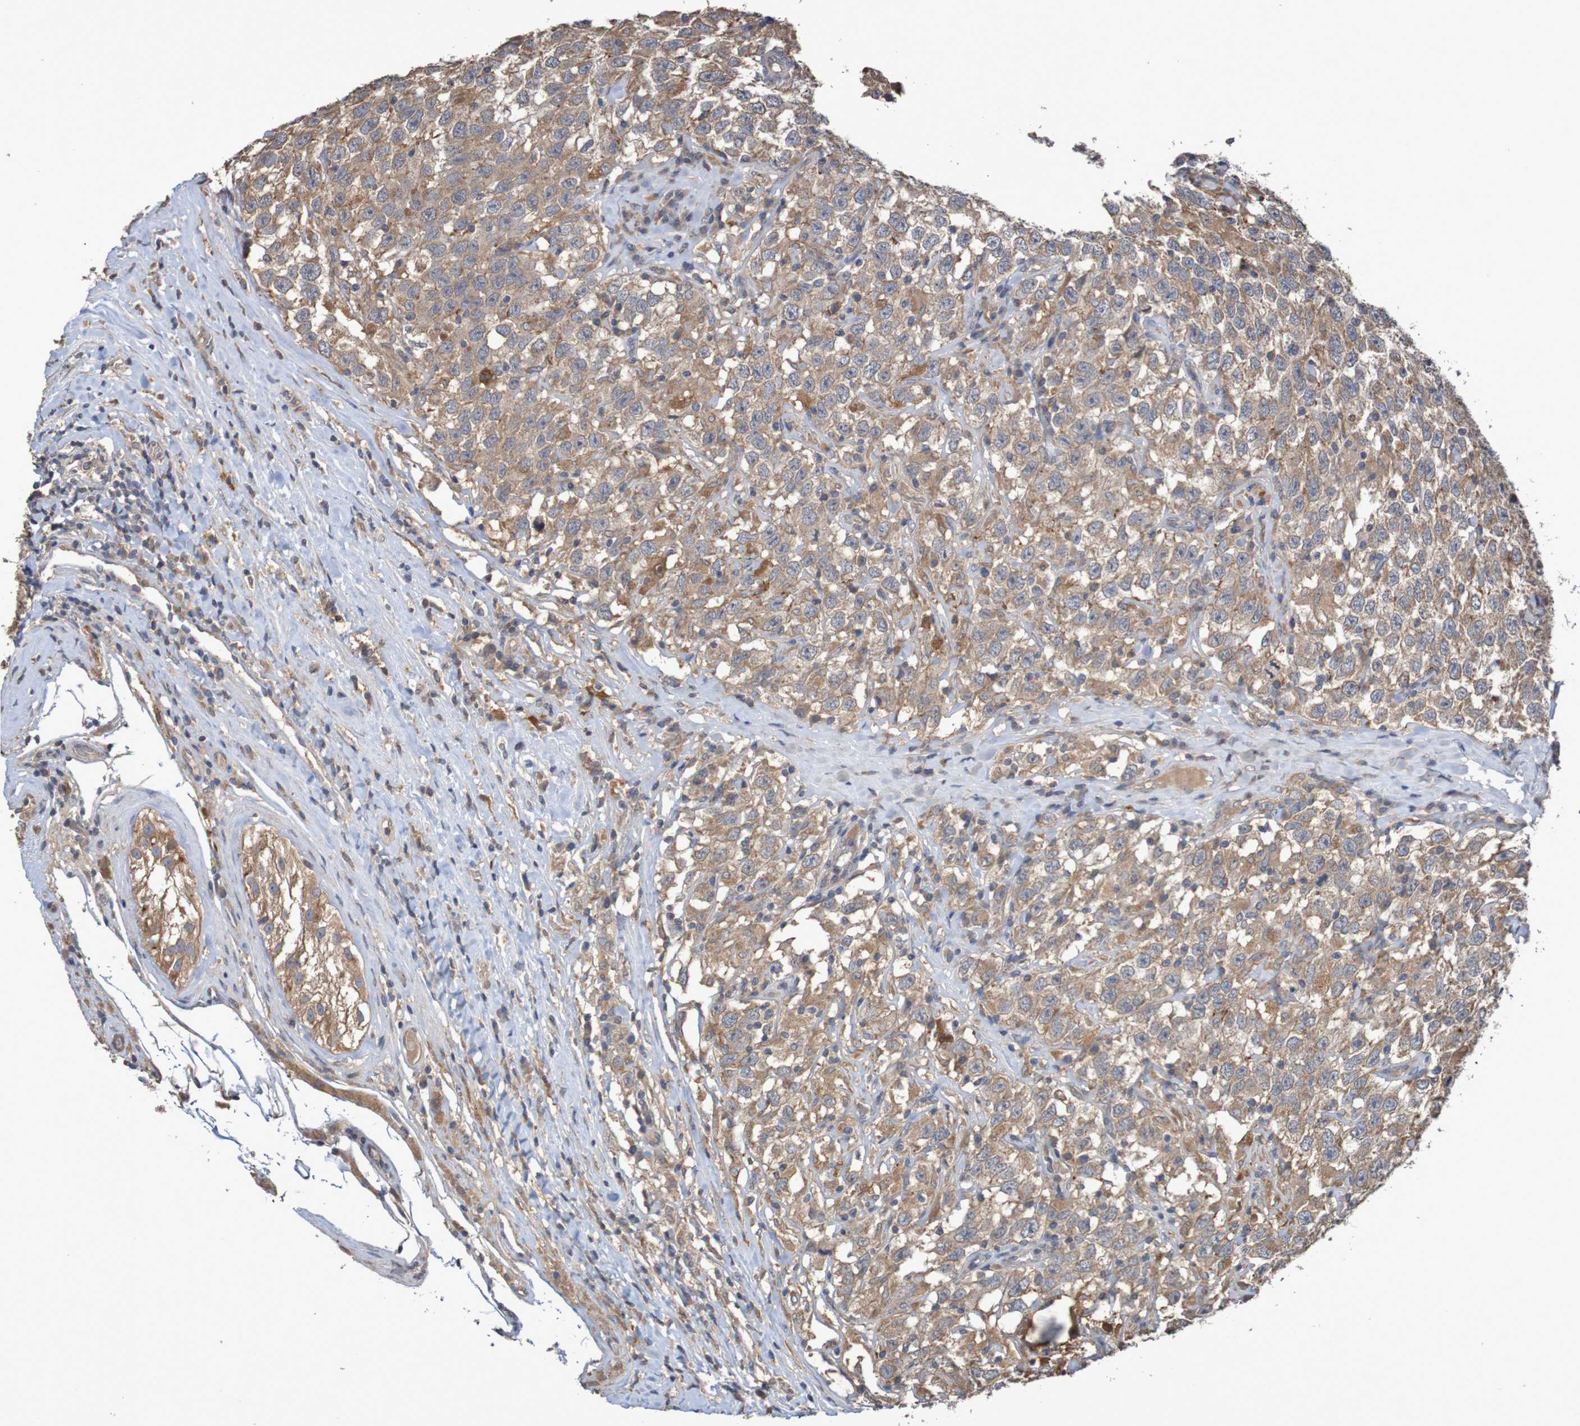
{"staining": {"intensity": "moderate", "quantity": ">75%", "location": "cytoplasmic/membranous"}, "tissue": "testis cancer", "cell_type": "Tumor cells", "image_type": "cancer", "snomed": [{"axis": "morphology", "description": "Seminoma, NOS"}, {"axis": "topography", "description": "Testis"}], "caption": "This histopathology image displays IHC staining of testis cancer (seminoma), with medium moderate cytoplasmic/membranous expression in about >75% of tumor cells.", "gene": "PHYH", "patient": {"sex": "male", "age": 41}}